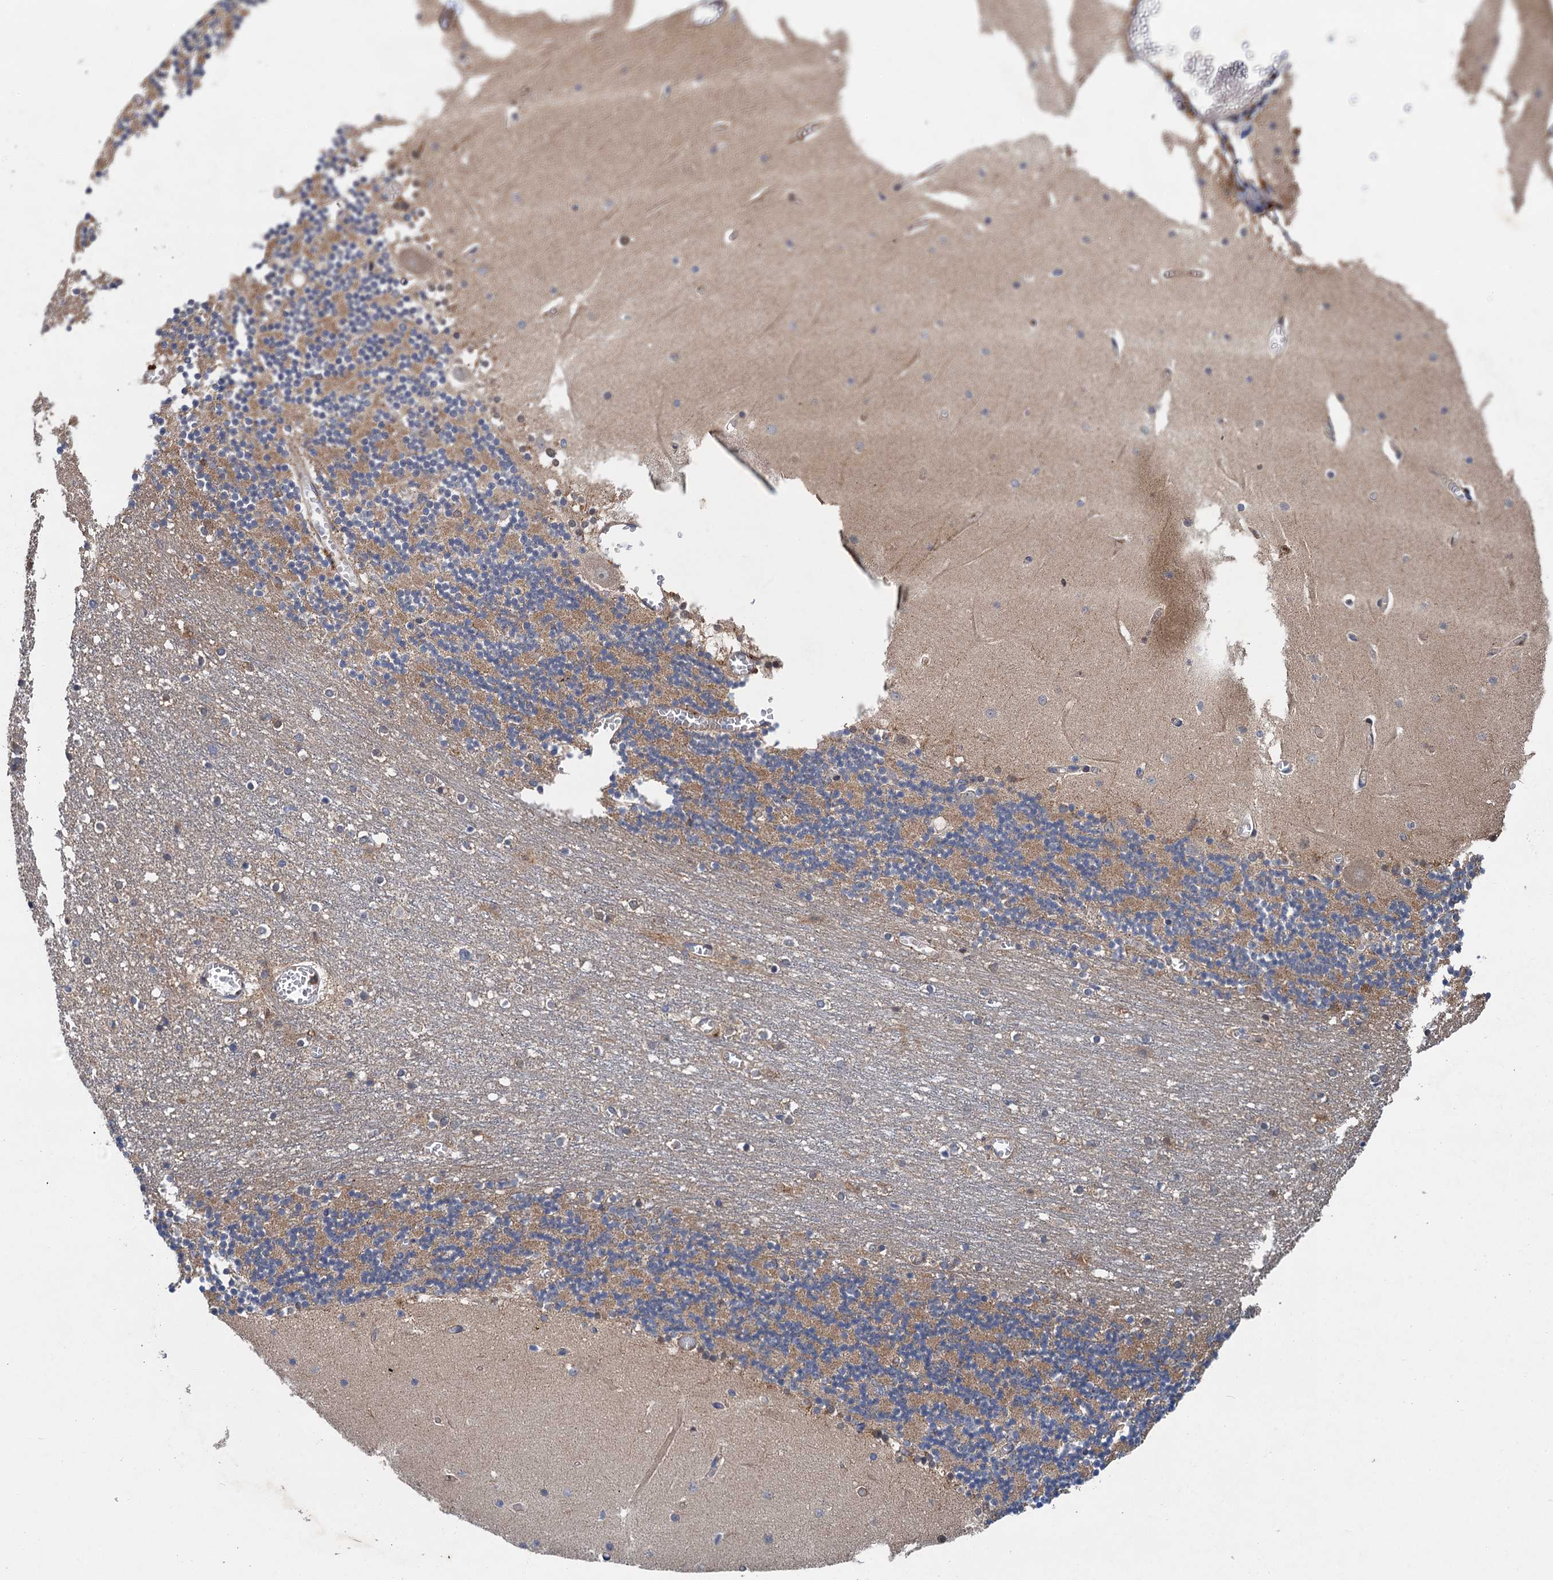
{"staining": {"intensity": "moderate", "quantity": "<25%", "location": "cytoplasmic/membranous"}, "tissue": "cerebellum", "cell_type": "Cells in granular layer", "image_type": "normal", "snomed": [{"axis": "morphology", "description": "Normal tissue, NOS"}, {"axis": "topography", "description": "Cerebellum"}], "caption": "Cerebellum was stained to show a protein in brown. There is low levels of moderate cytoplasmic/membranous positivity in about <25% of cells in granular layer. Immunohistochemistry (ihc) stains the protein in brown and the nuclei are stained blue.", "gene": "NLRP10", "patient": {"sex": "female", "age": 28}}